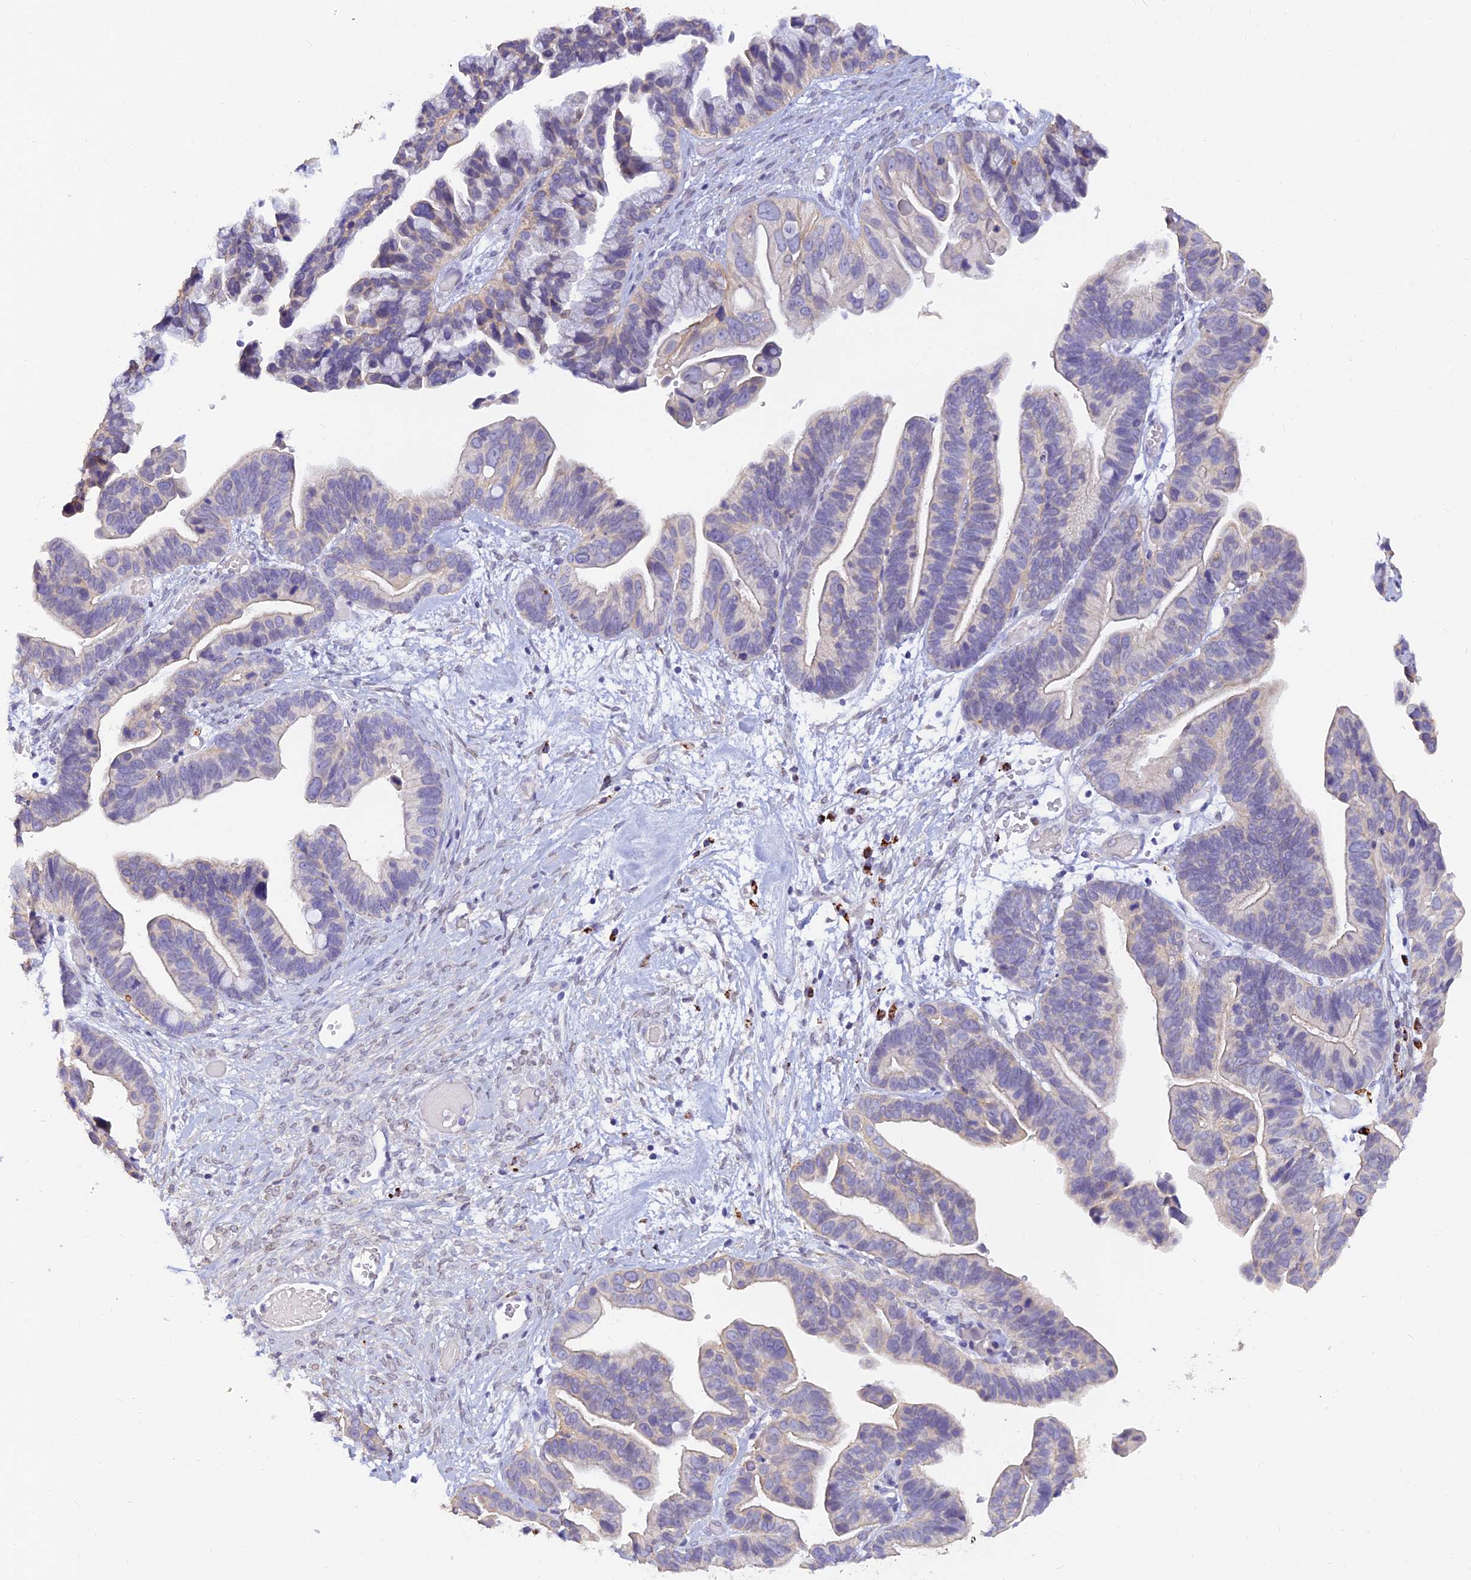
{"staining": {"intensity": "negative", "quantity": "none", "location": "none"}, "tissue": "ovarian cancer", "cell_type": "Tumor cells", "image_type": "cancer", "snomed": [{"axis": "morphology", "description": "Cystadenocarcinoma, serous, NOS"}, {"axis": "topography", "description": "Ovary"}], "caption": "This histopathology image is of ovarian serous cystadenocarcinoma stained with immunohistochemistry to label a protein in brown with the nuclei are counter-stained blue. There is no staining in tumor cells. (Stains: DAB immunohistochemistry (IHC) with hematoxylin counter stain, Microscopy: brightfield microscopy at high magnification).", "gene": "ALDH1L2", "patient": {"sex": "female", "age": 56}}